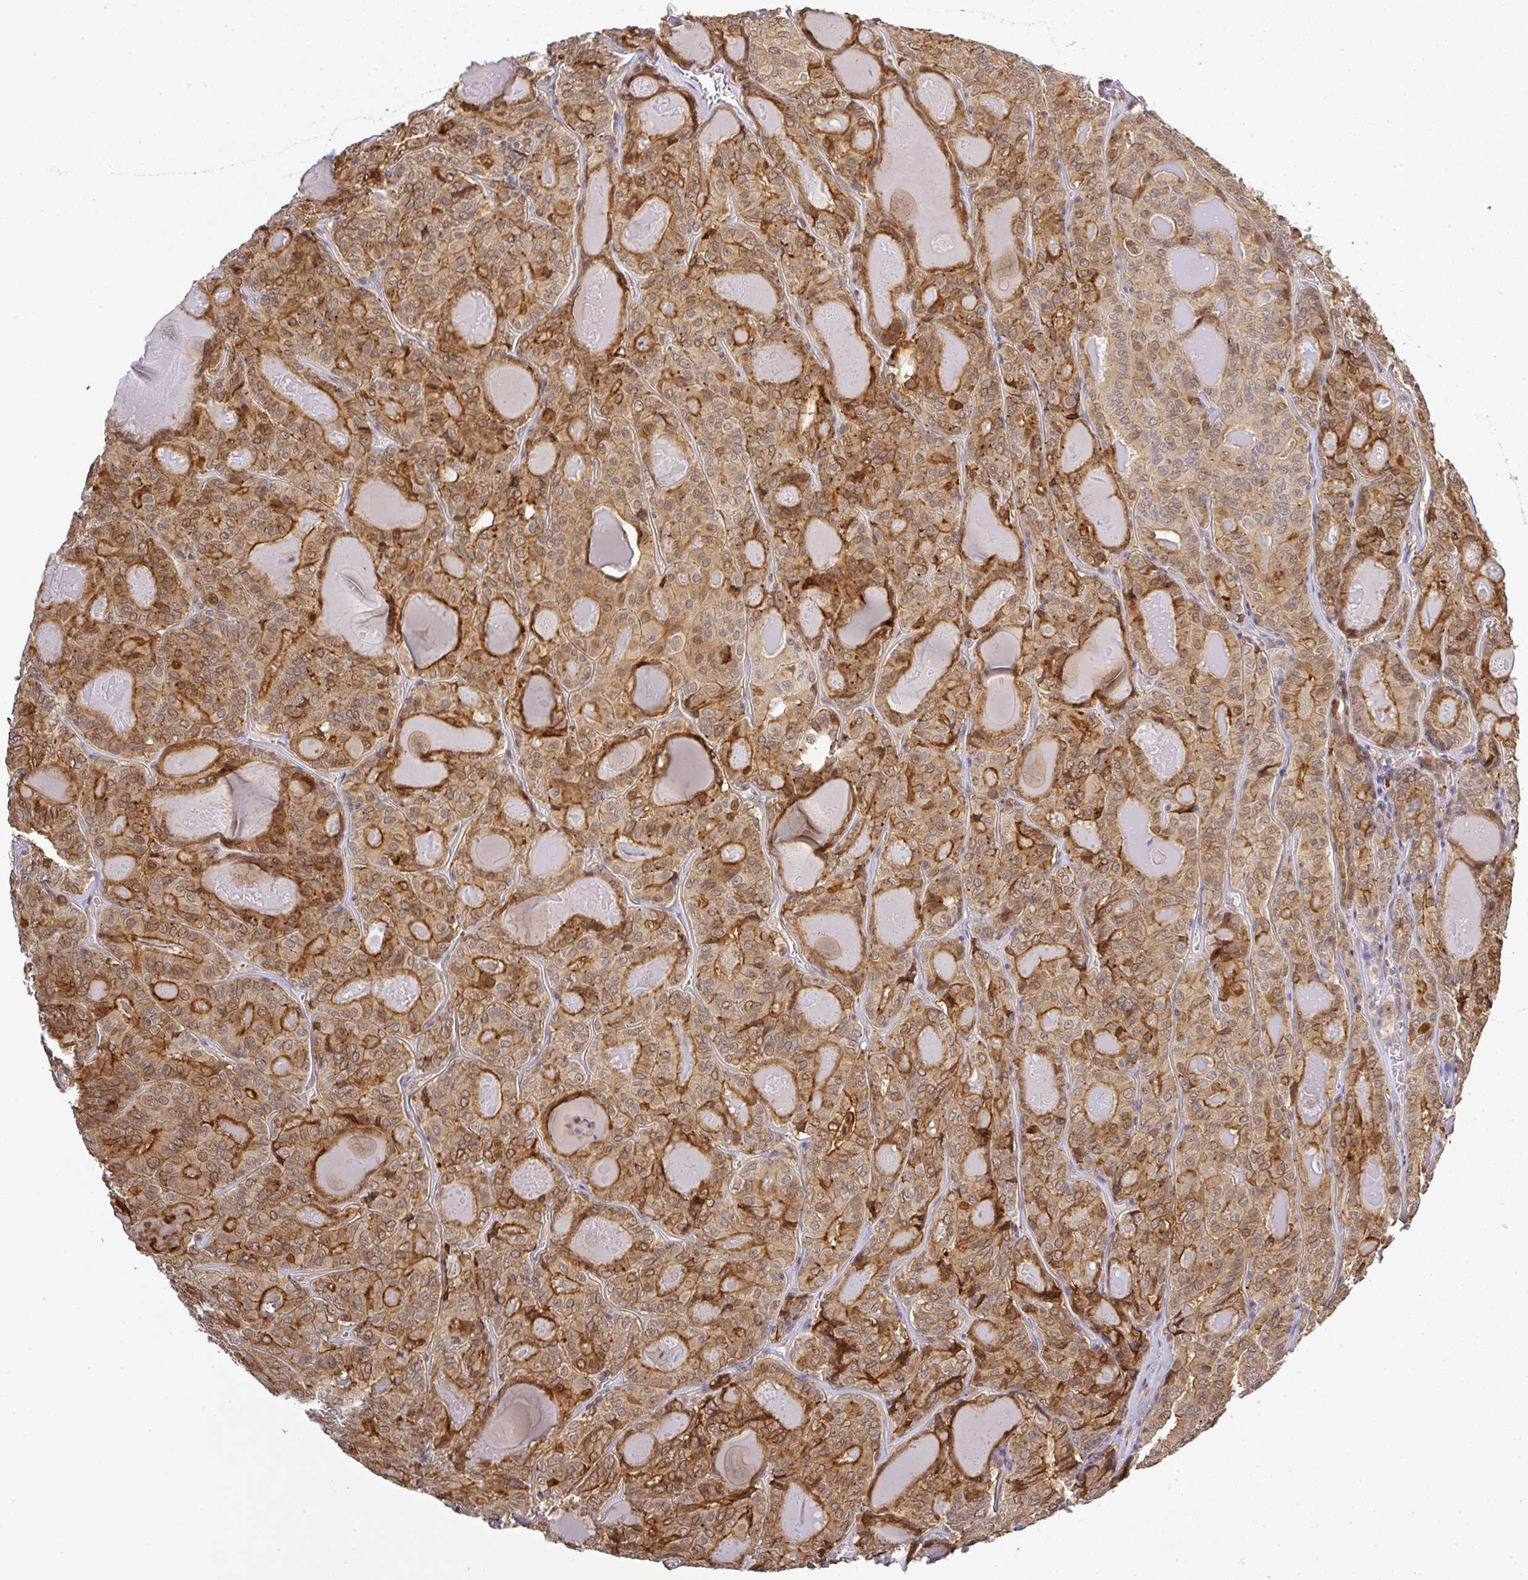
{"staining": {"intensity": "moderate", "quantity": ">75%", "location": "cytoplasmic/membranous"}, "tissue": "thyroid cancer", "cell_type": "Tumor cells", "image_type": "cancer", "snomed": [{"axis": "morphology", "description": "Papillary adenocarcinoma, NOS"}, {"axis": "topography", "description": "Thyroid gland"}], "caption": "Thyroid papillary adenocarcinoma was stained to show a protein in brown. There is medium levels of moderate cytoplasmic/membranous staining in about >75% of tumor cells. Using DAB (3,3'-diaminobenzidine) (brown) and hematoxylin (blue) stains, captured at high magnification using brightfield microscopy.", "gene": "FAM153A", "patient": {"sex": "female", "age": 72}}